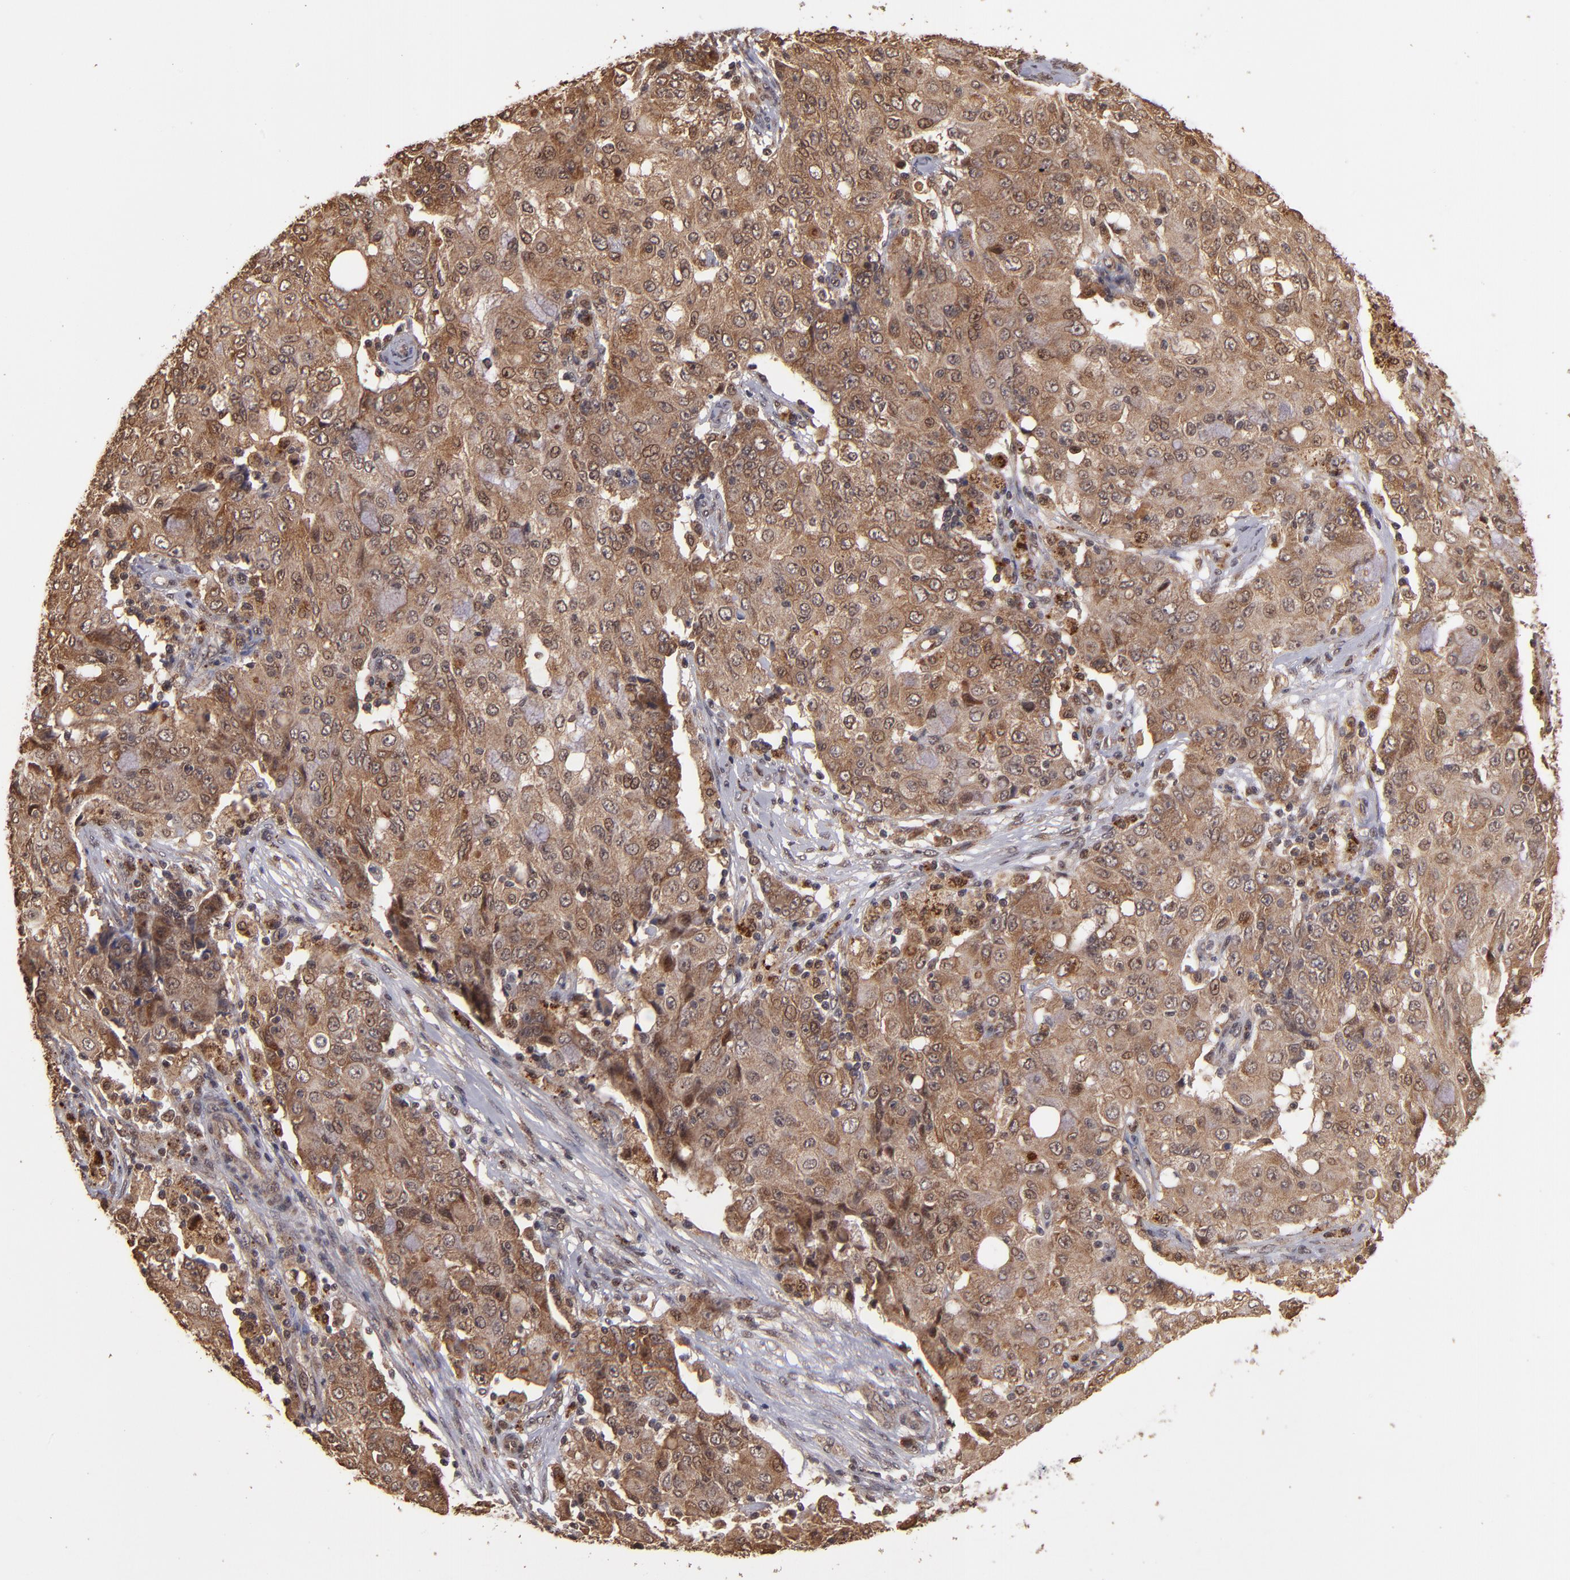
{"staining": {"intensity": "moderate", "quantity": ">75%", "location": "cytoplasmic/membranous"}, "tissue": "ovarian cancer", "cell_type": "Tumor cells", "image_type": "cancer", "snomed": [{"axis": "morphology", "description": "Carcinoma, endometroid"}, {"axis": "topography", "description": "Ovary"}], "caption": "A high-resolution histopathology image shows IHC staining of endometroid carcinoma (ovarian), which demonstrates moderate cytoplasmic/membranous positivity in approximately >75% of tumor cells. (DAB (3,3'-diaminobenzidine) = brown stain, brightfield microscopy at high magnification).", "gene": "NFE2L2", "patient": {"sex": "female", "age": 42}}